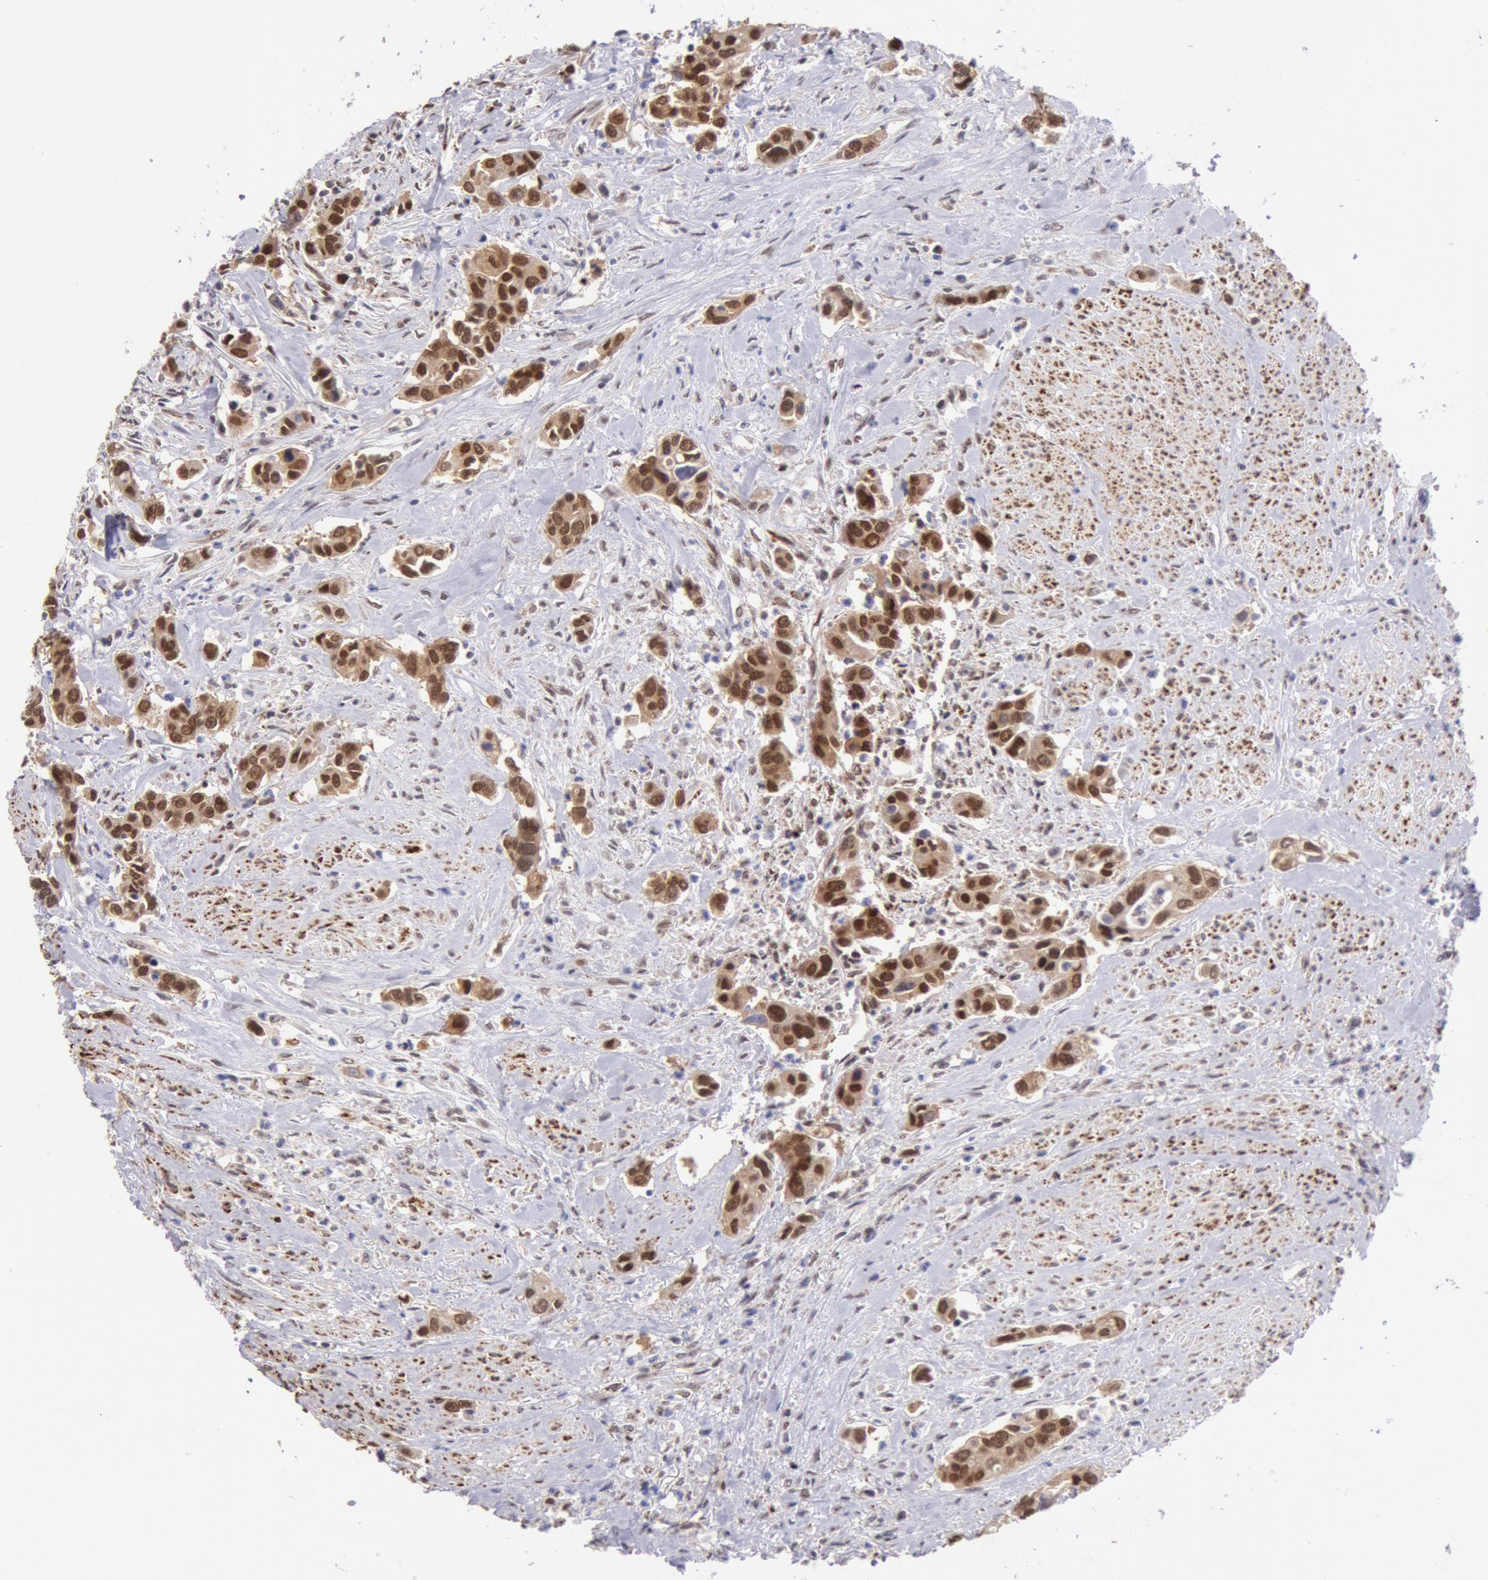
{"staining": {"intensity": "strong", "quantity": ">75%", "location": "cytoplasmic/membranous,nuclear"}, "tissue": "urothelial cancer", "cell_type": "Tumor cells", "image_type": "cancer", "snomed": [{"axis": "morphology", "description": "Urothelial carcinoma, High grade"}, {"axis": "topography", "description": "Urinary bladder"}], "caption": "Urothelial carcinoma (high-grade) stained with DAB (3,3'-diaminobenzidine) immunohistochemistry shows high levels of strong cytoplasmic/membranous and nuclear staining in approximately >75% of tumor cells.", "gene": "CDKN2B", "patient": {"sex": "male", "age": 86}}